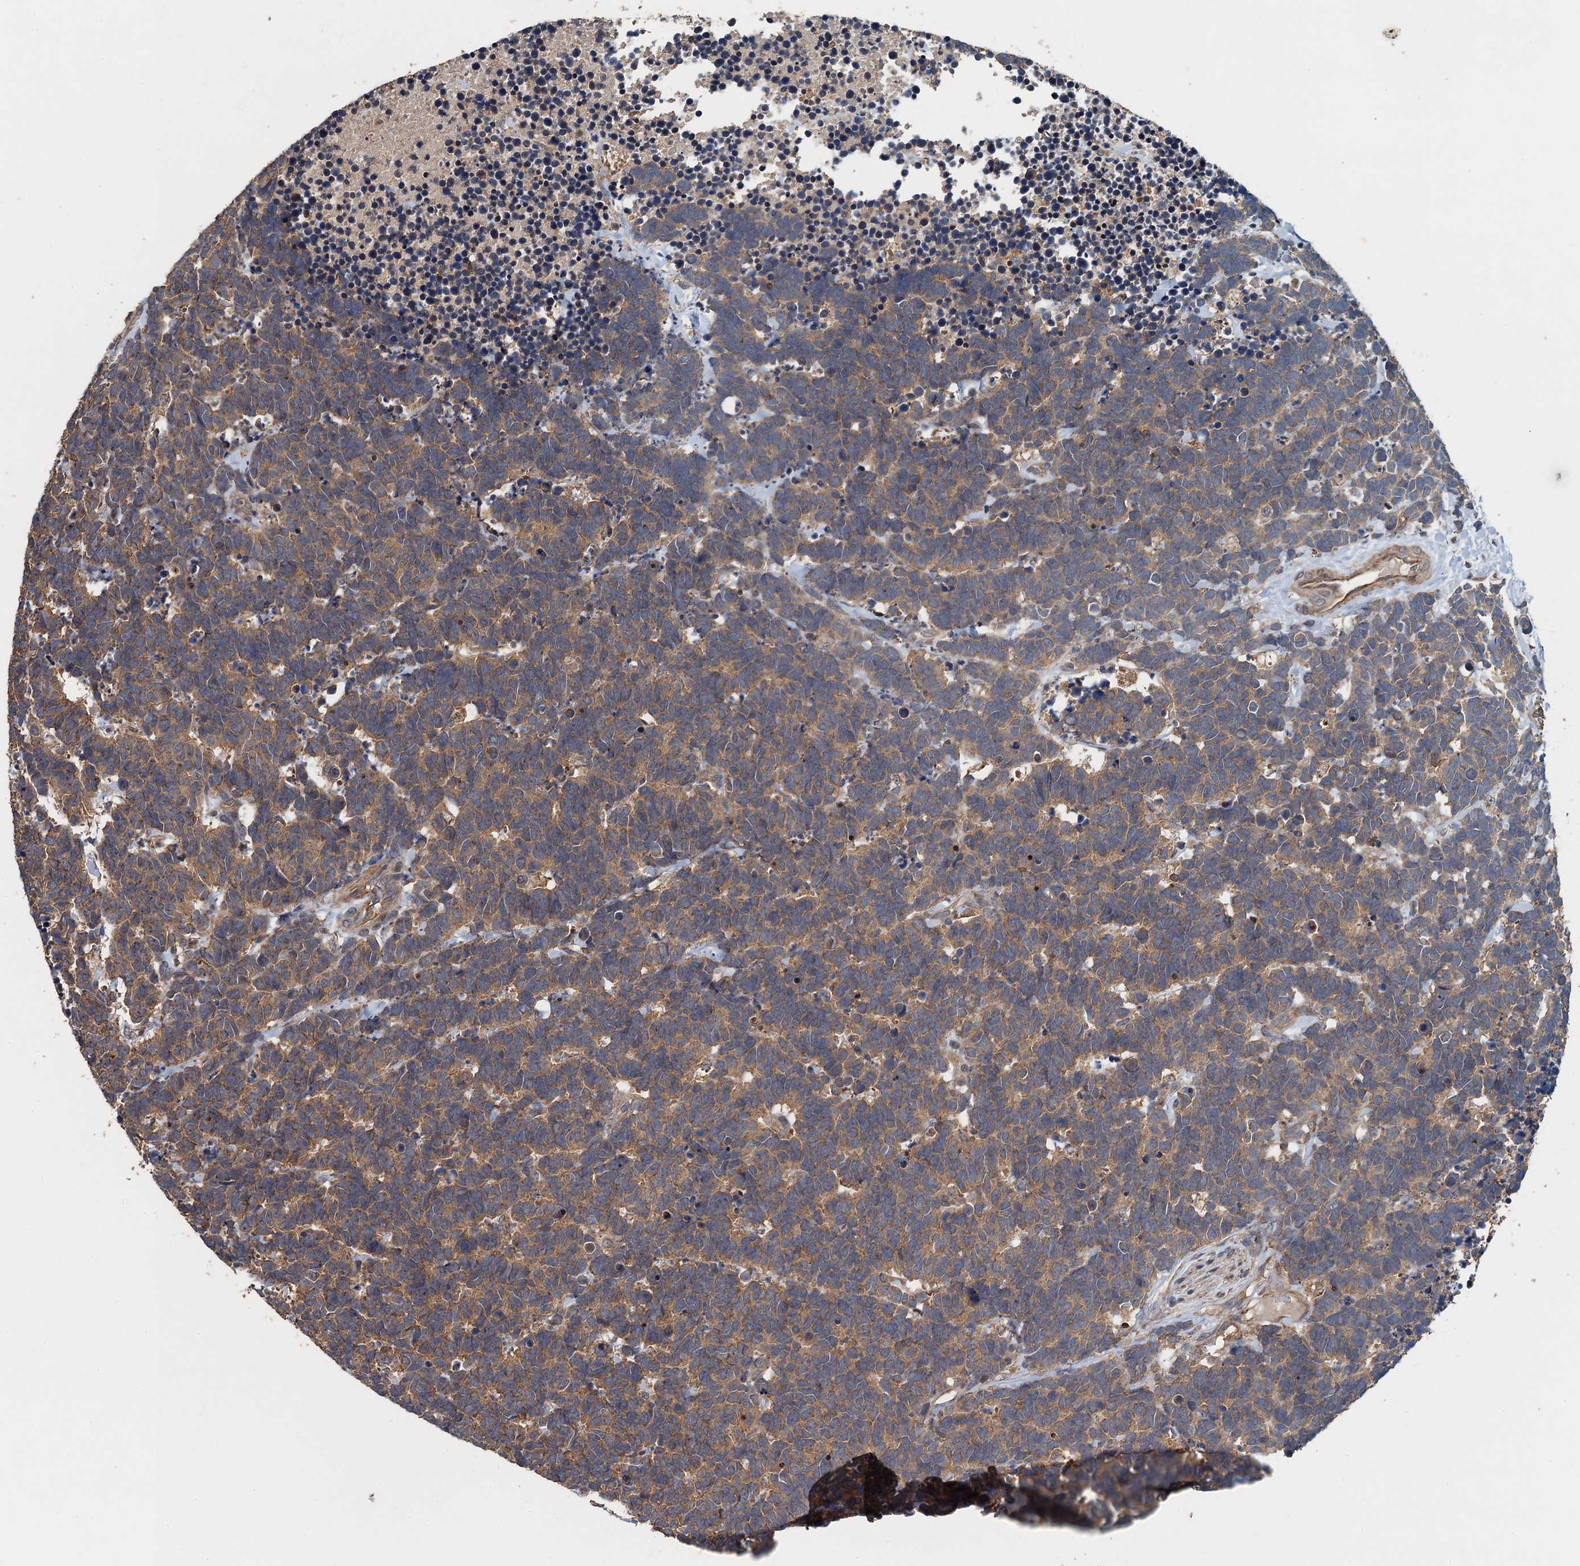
{"staining": {"intensity": "moderate", "quantity": ">75%", "location": "cytoplasmic/membranous"}, "tissue": "carcinoid", "cell_type": "Tumor cells", "image_type": "cancer", "snomed": [{"axis": "morphology", "description": "Carcinoma, NOS"}, {"axis": "morphology", "description": "Carcinoid, malignant, NOS"}, {"axis": "topography", "description": "Urinary bladder"}], "caption": "Protein analysis of carcinoid tissue demonstrates moderate cytoplasmic/membranous expression in approximately >75% of tumor cells.", "gene": "BORCS5", "patient": {"sex": "male", "age": 57}}